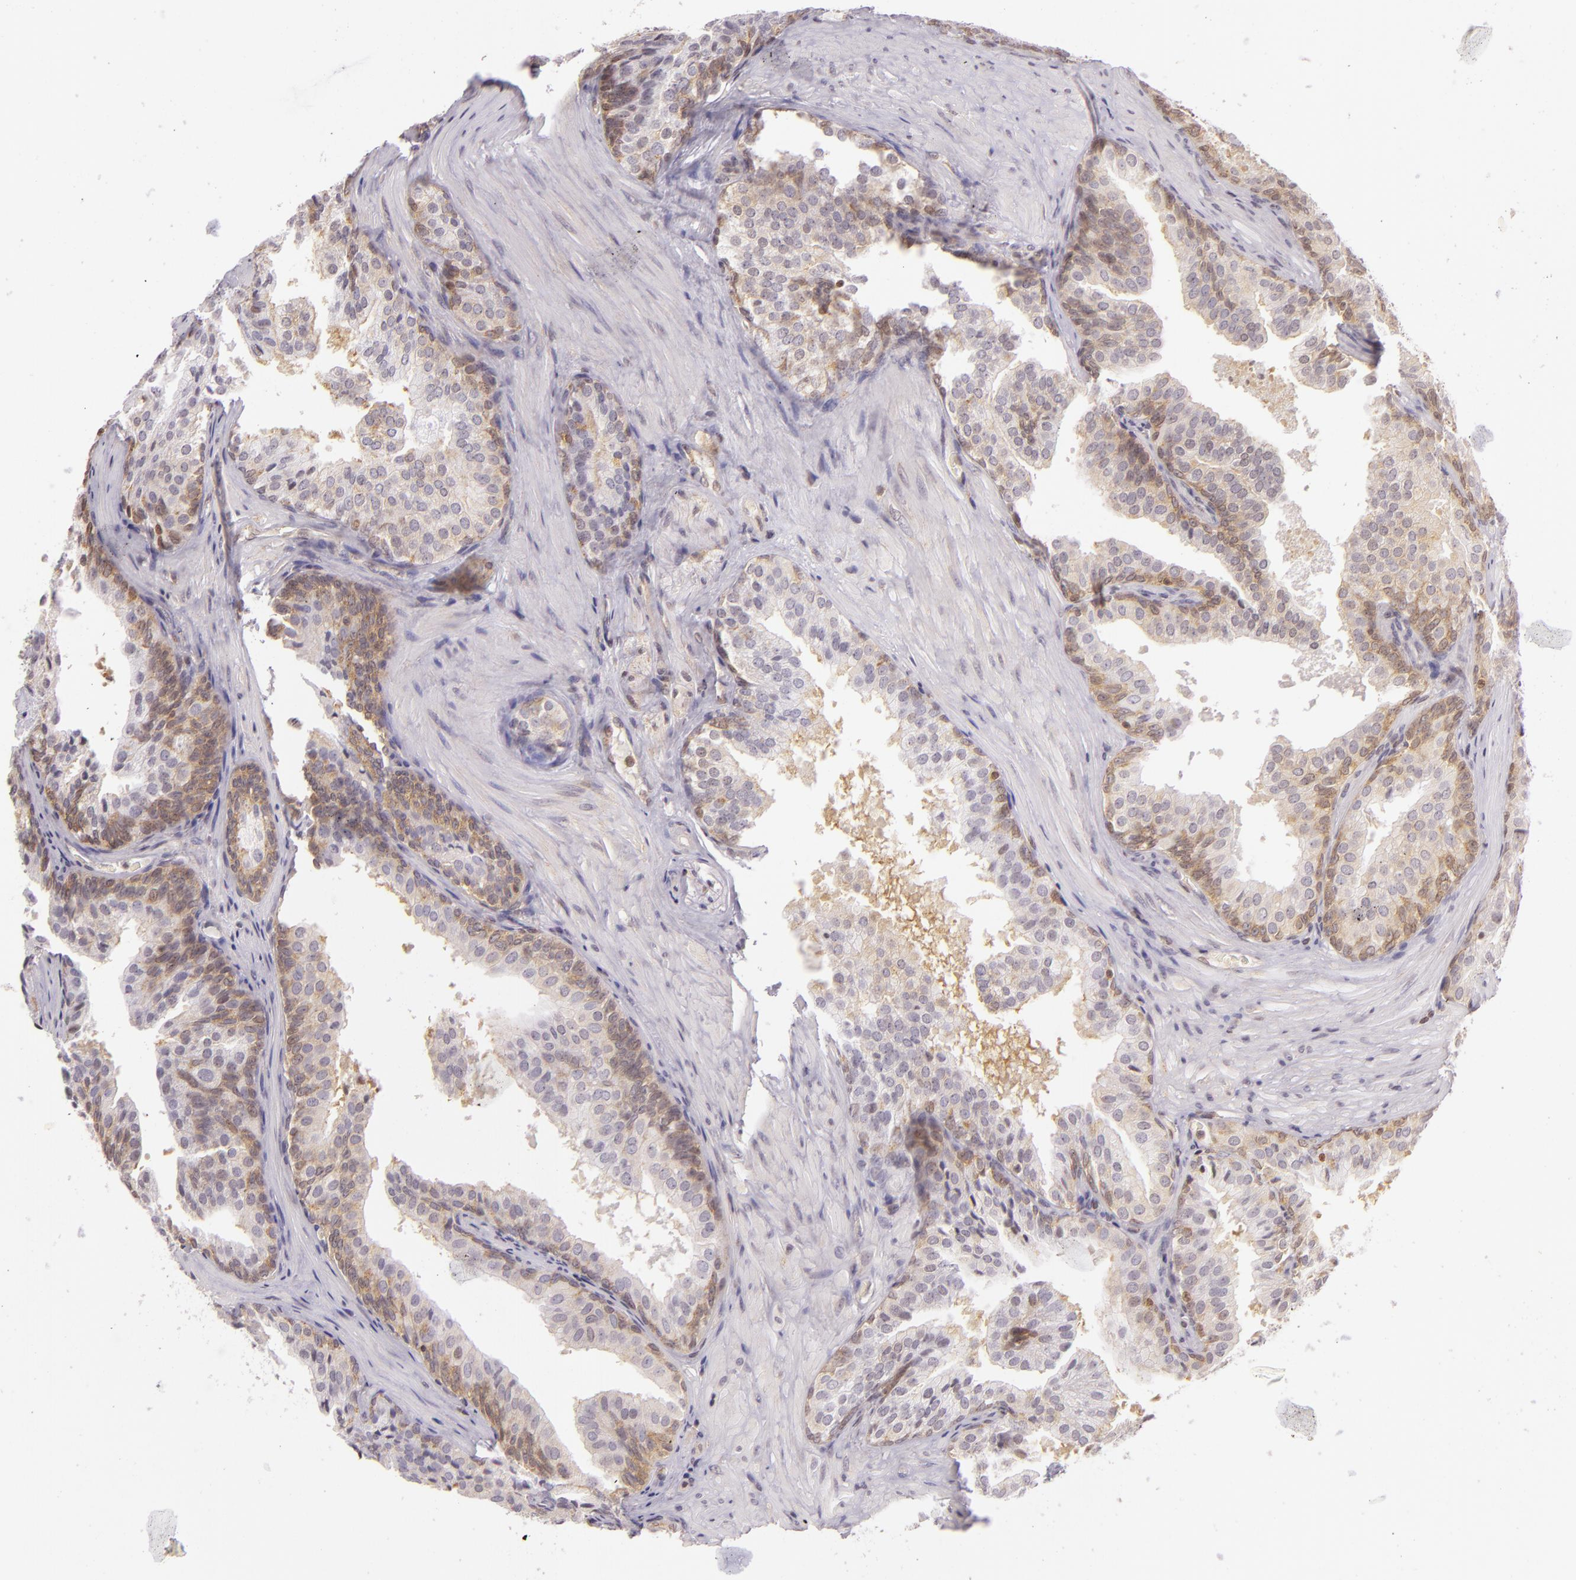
{"staining": {"intensity": "weak", "quantity": "25%-75%", "location": "cytoplasmic/membranous"}, "tissue": "prostate cancer", "cell_type": "Tumor cells", "image_type": "cancer", "snomed": [{"axis": "morphology", "description": "Adenocarcinoma, Low grade"}, {"axis": "topography", "description": "Prostate"}], "caption": "DAB (3,3'-diaminobenzidine) immunohistochemical staining of human prostate adenocarcinoma (low-grade) demonstrates weak cytoplasmic/membranous protein positivity in approximately 25%-75% of tumor cells.", "gene": "IMPDH1", "patient": {"sex": "male", "age": 69}}